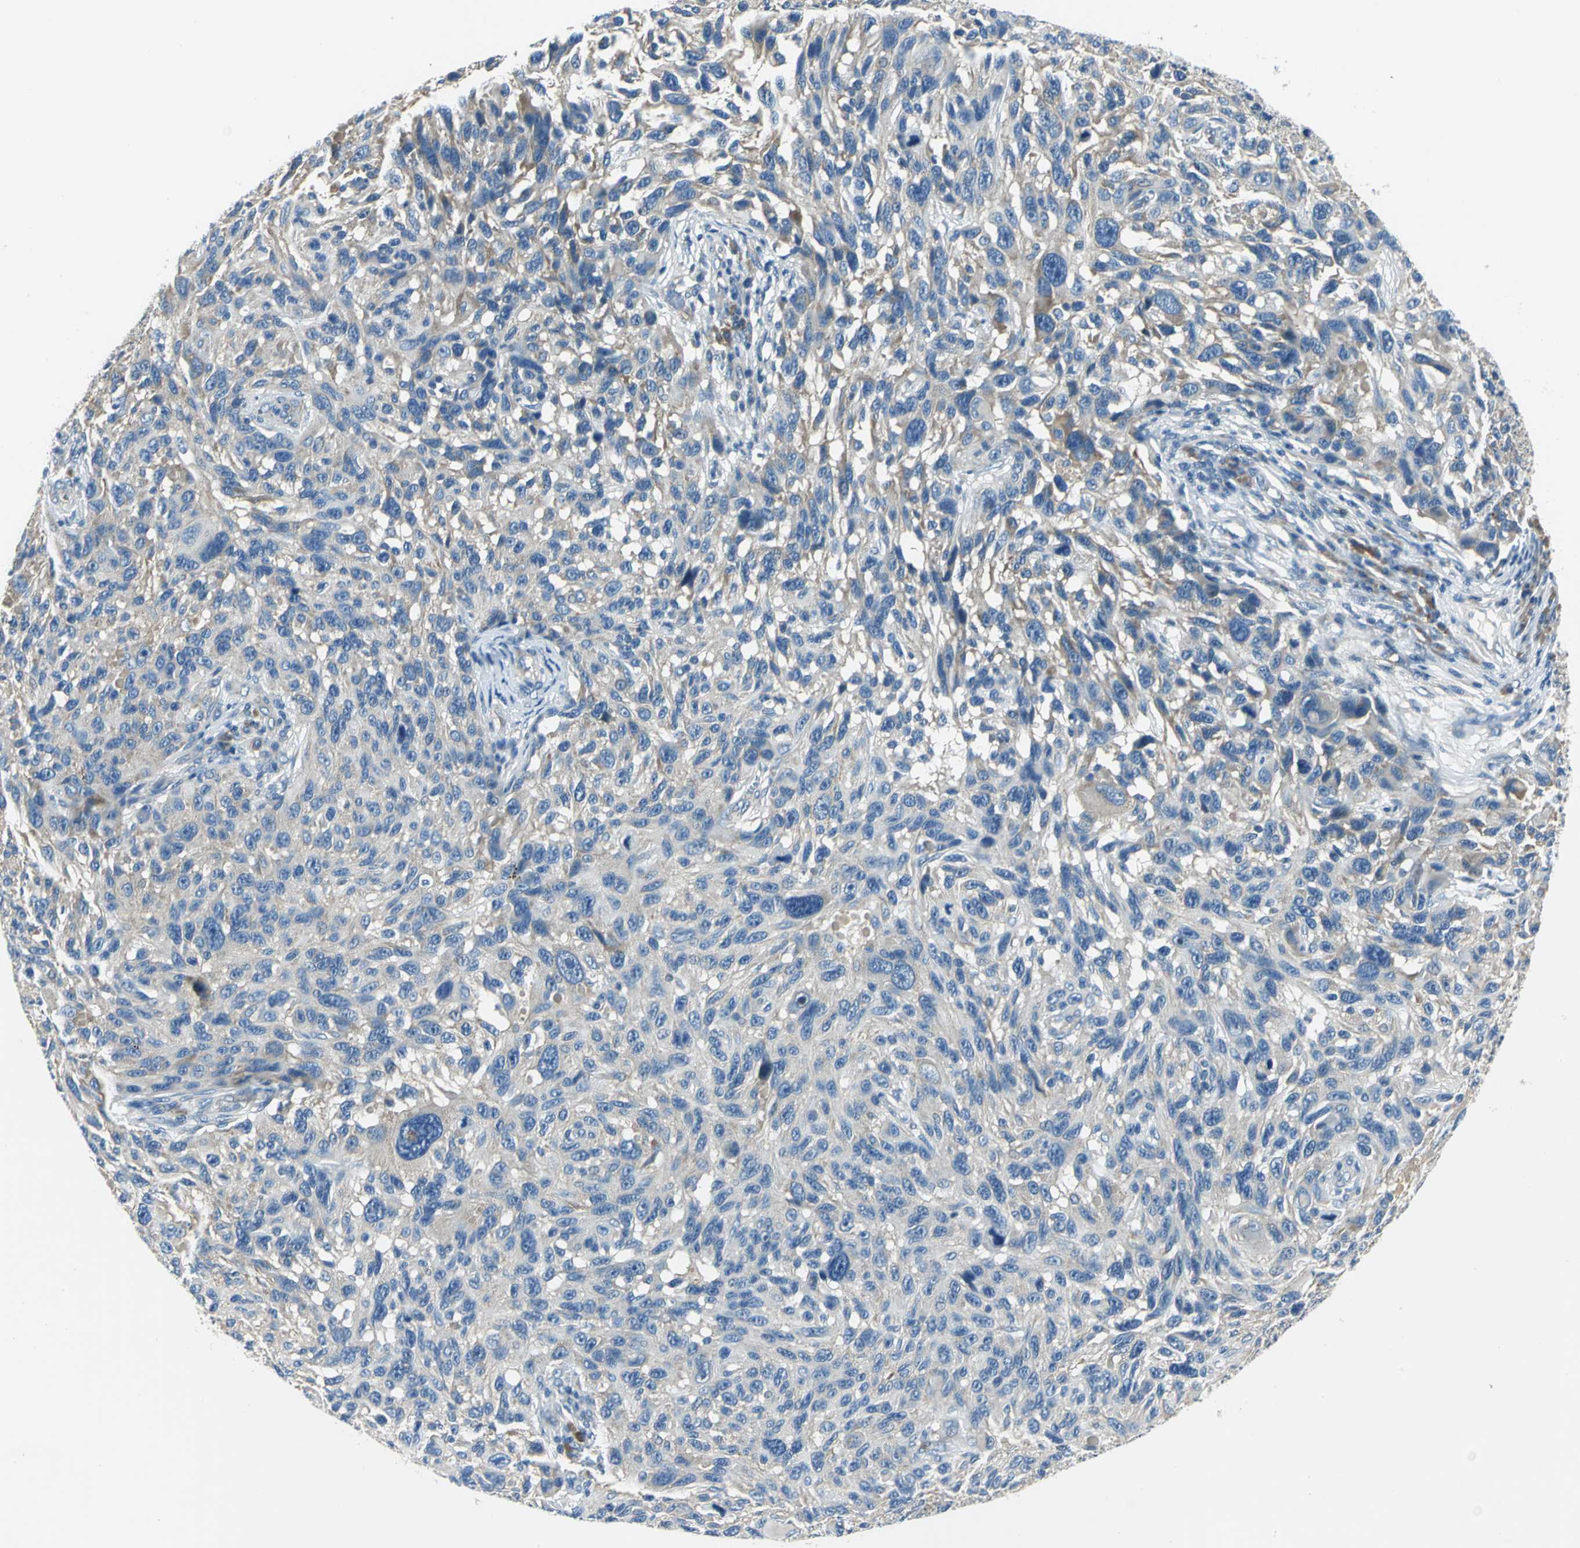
{"staining": {"intensity": "weak", "quantity": "<25%", "location": "cytoplasmic/membranous"}, "tissue": "melanoma", "cell_type": "Tumor cells", "image_type": "cancer", "snomed": [{"axis": "morphology", "description": "Malignant melanoma, NOS"}, {"axis": "topography", "description": "Skin"}], "caption": "Human melanoma stained for a protein using IHC shows no expression in tumor cells.", "gene": "SLC16A7", "patient": {"sex": "male", "age": 53}}